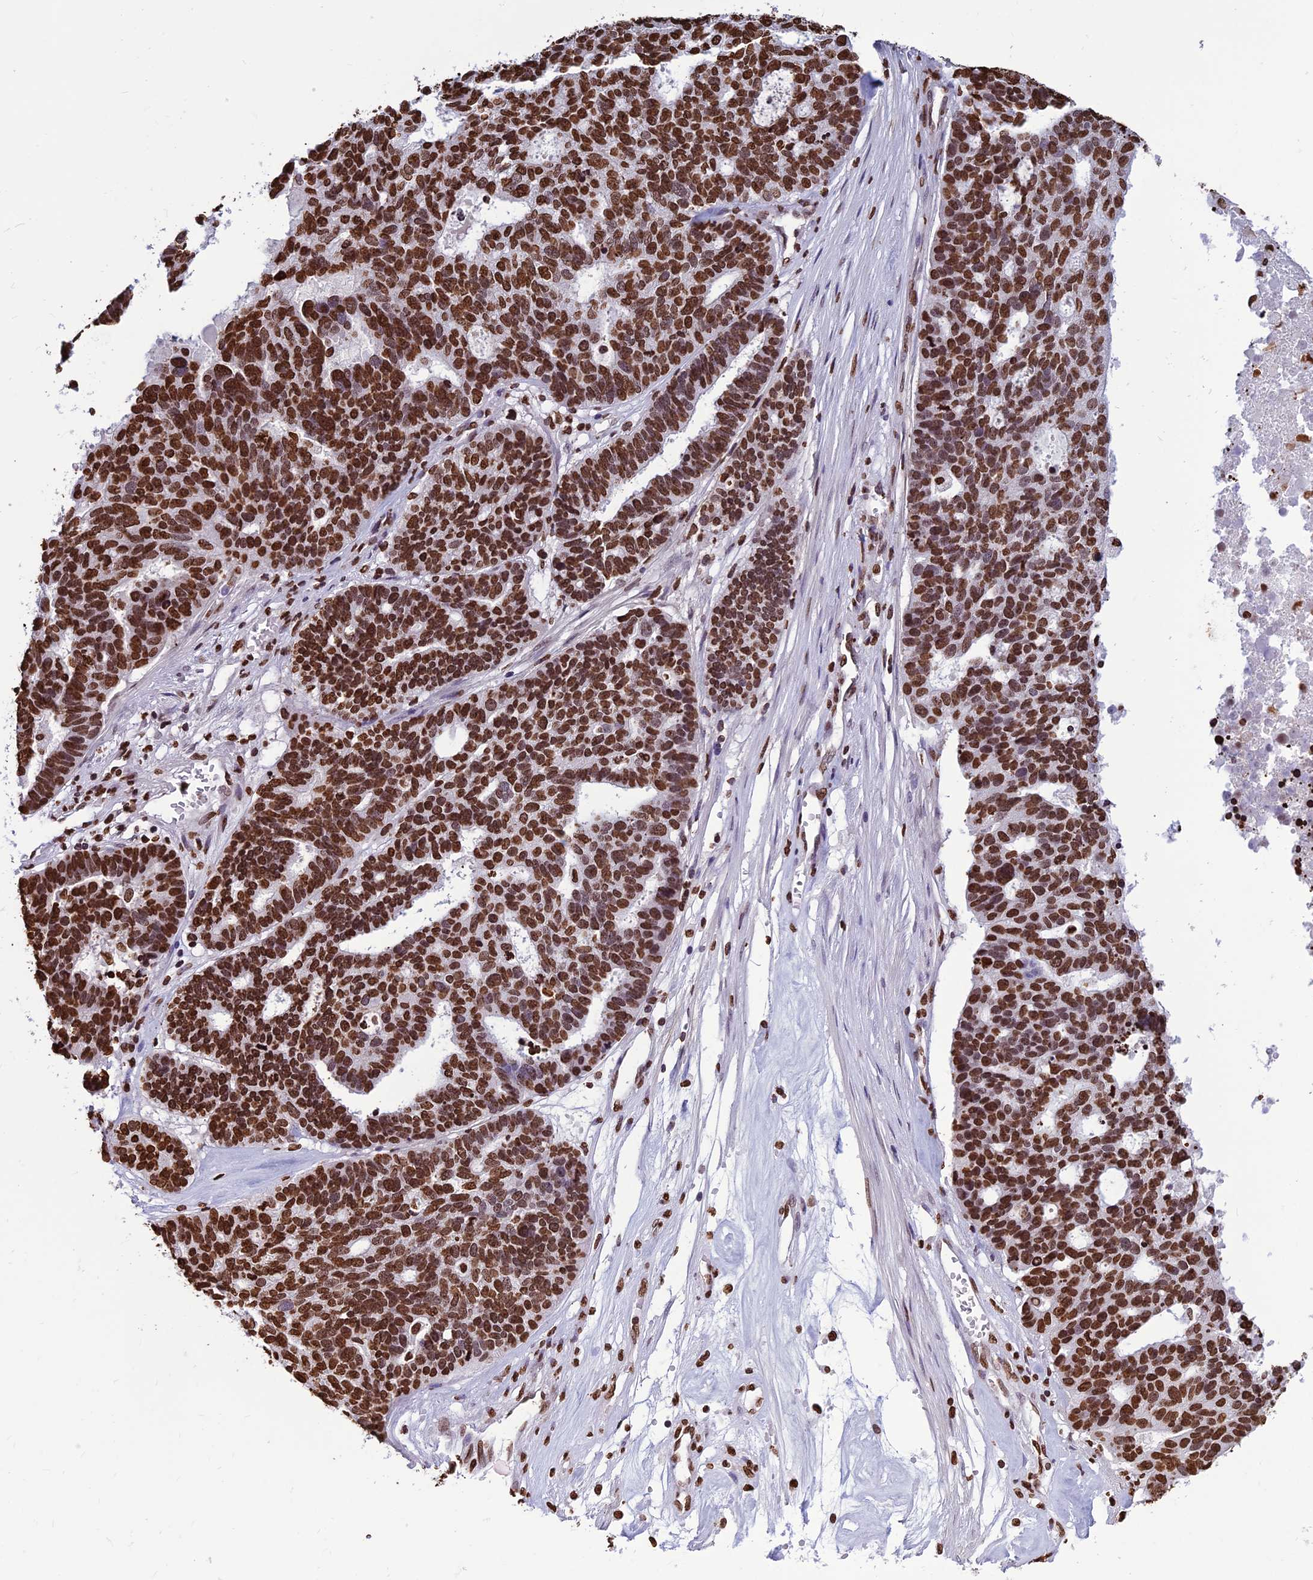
{"staining": {"intensity": "strong", "quantity": ">75%", "location": "nuclear"}, "tissue": "ovarian cancer", "cell_type": "Tumor cells", "image_type": "cancer", "snomed": [{"axis": "morphology", "description": "Cystadenocarcinoma, serous, NOS"}, {"axis": "topography", "description": "Ovary"}], "caption": "Ovarian serous cystadenocarcinoma was stained to show a protein in brown. There is high levels of strong nuclear staining in approximately >75% of tumor cells.", "gene": "AKAP17A", "patient": {"sex": "female", "age": 59}}